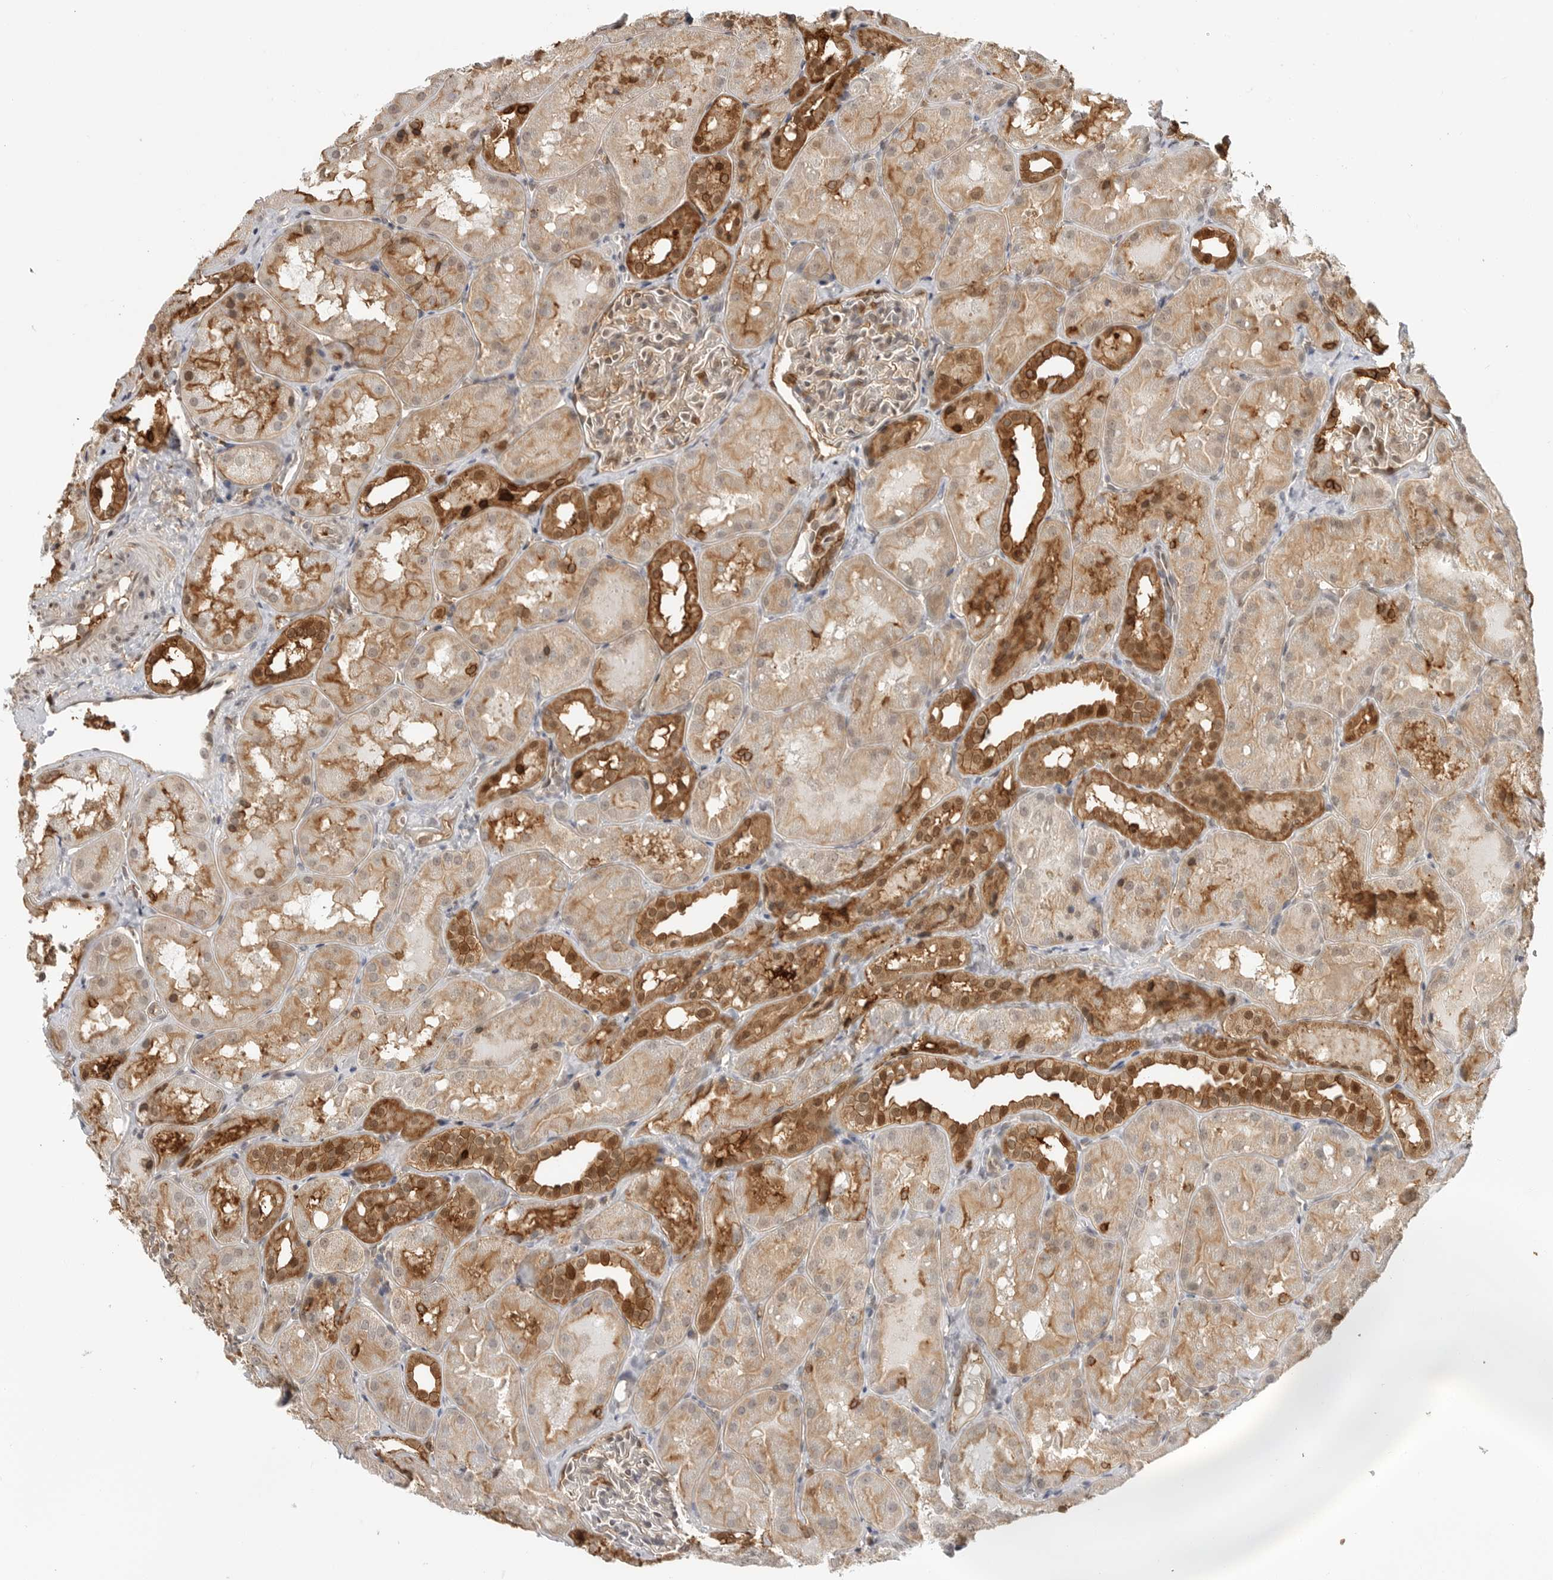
{"staining": {"intensity": "moderate", "quantity": "<25%", "location": "cytoplasmic/membranous"}, "tissue": "kidney", "cell_type": "Cells in glomeruli", "image_type": "normal", "snomed": [{"axis": "morphology", "description": "Normal tissue, NOS"}, {"axis": "topography", "description": "Kidney"}], "caption": "The photomicrograph exhibits immunohistochemical staining of benign kidney. There is moderate cytoplasmic/membranous staining is appreciated in approximately <25% of cells in glomeruli.", "gene": "ANXA11", "patient": {"sex": "male", "age": 16}}